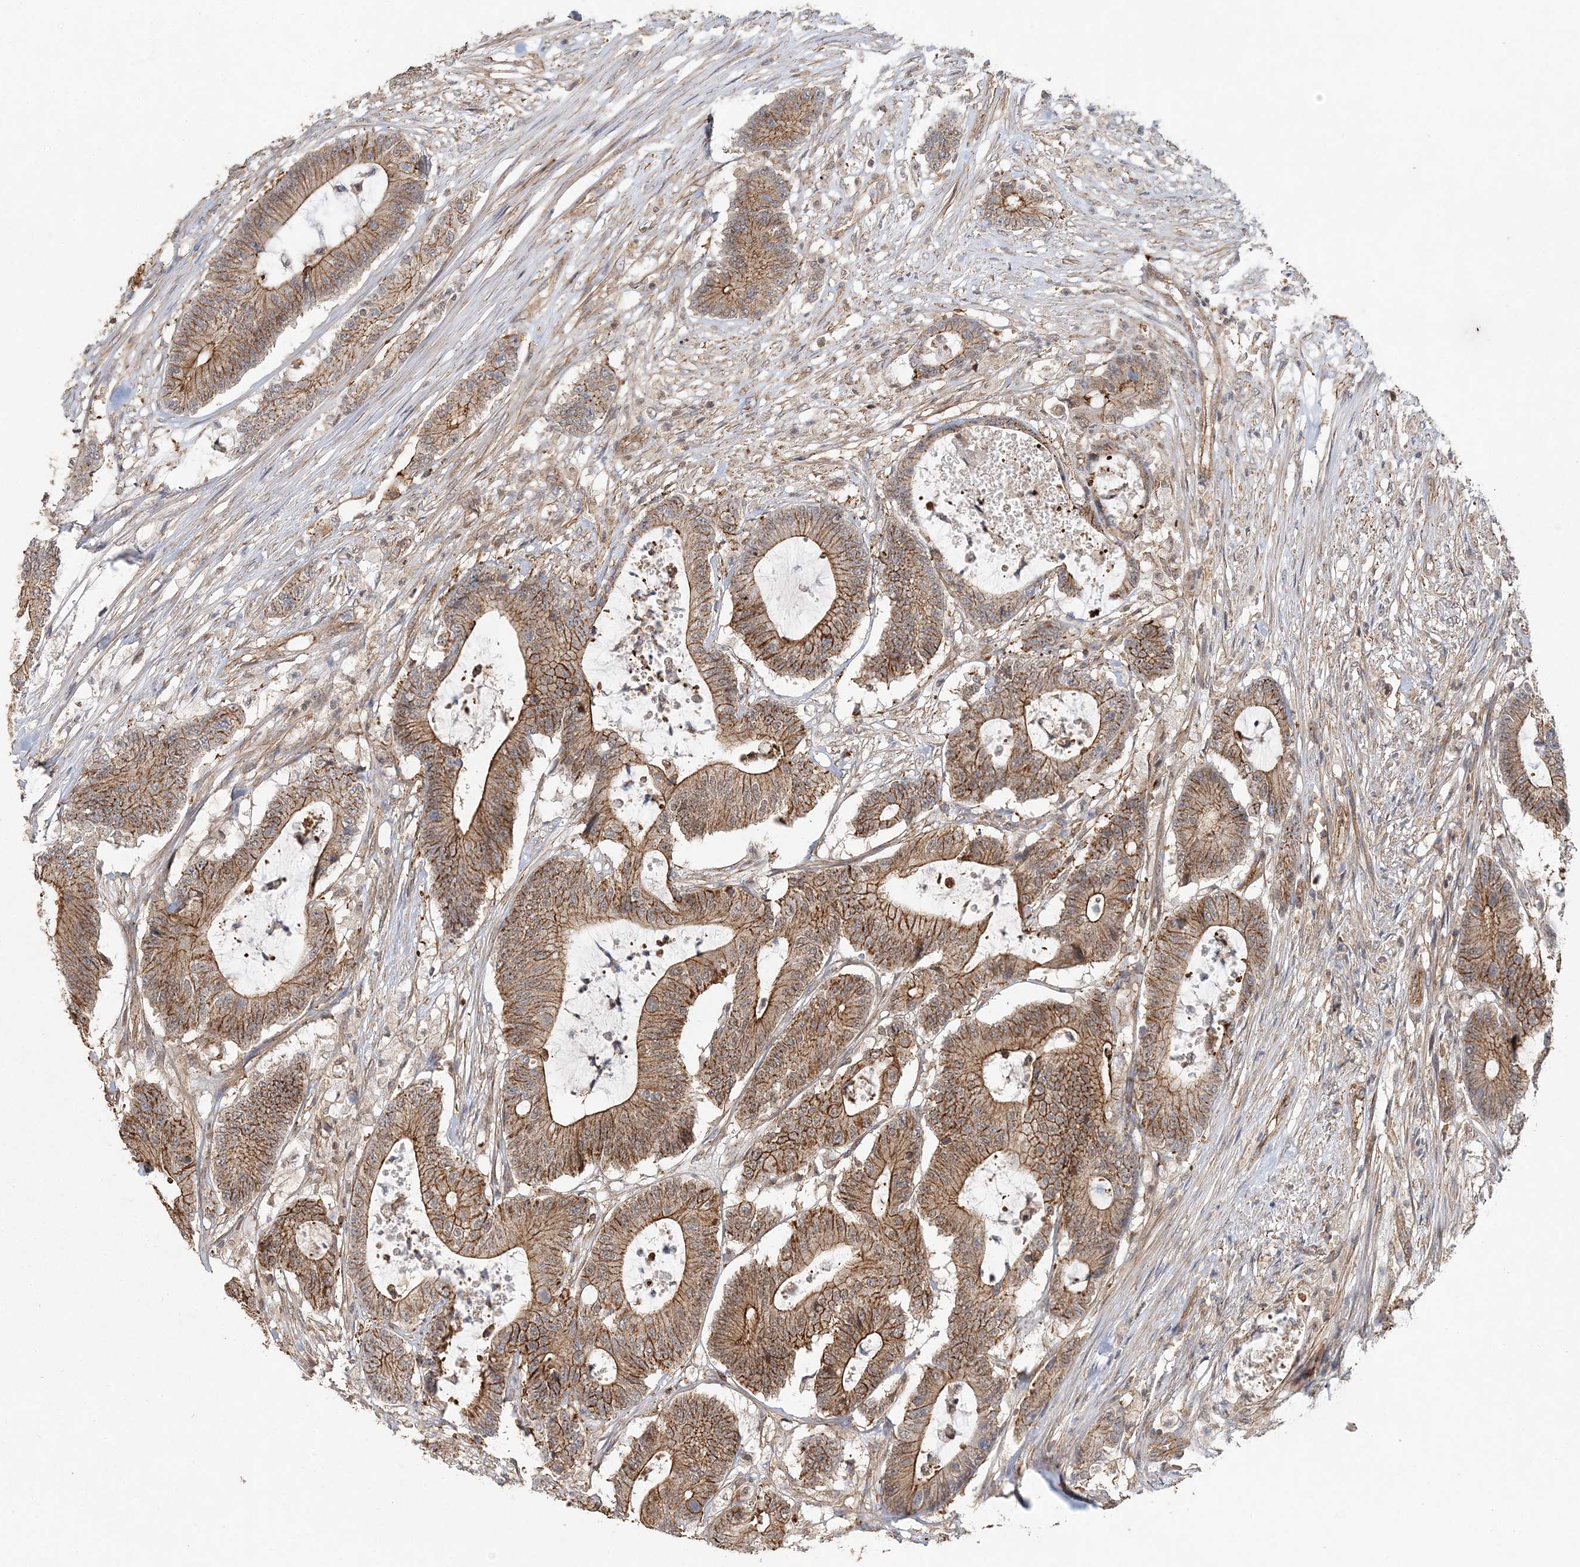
{"staining": {"intensity": "moderate", "quantity": ">75%", "location": "cytoplasmic/membranous"}, "tissue": "colorectal cancer", "cell_type": "Tumor cells", "image_type": "cancer", "snomed": [{"axis": "morphology", "description": "Adenocarcinoma, NOS"}, {"axis": "topography", "description": "Colon"}], "caption": "The micrograph displays immunohistochemical staining of colorectal cancer. There is moderate cytoplasmic/membranous staining is present in about >75% of tumor cells.", "gene": "MAT2B", "patient": {"sex": "female", "age": 84}}